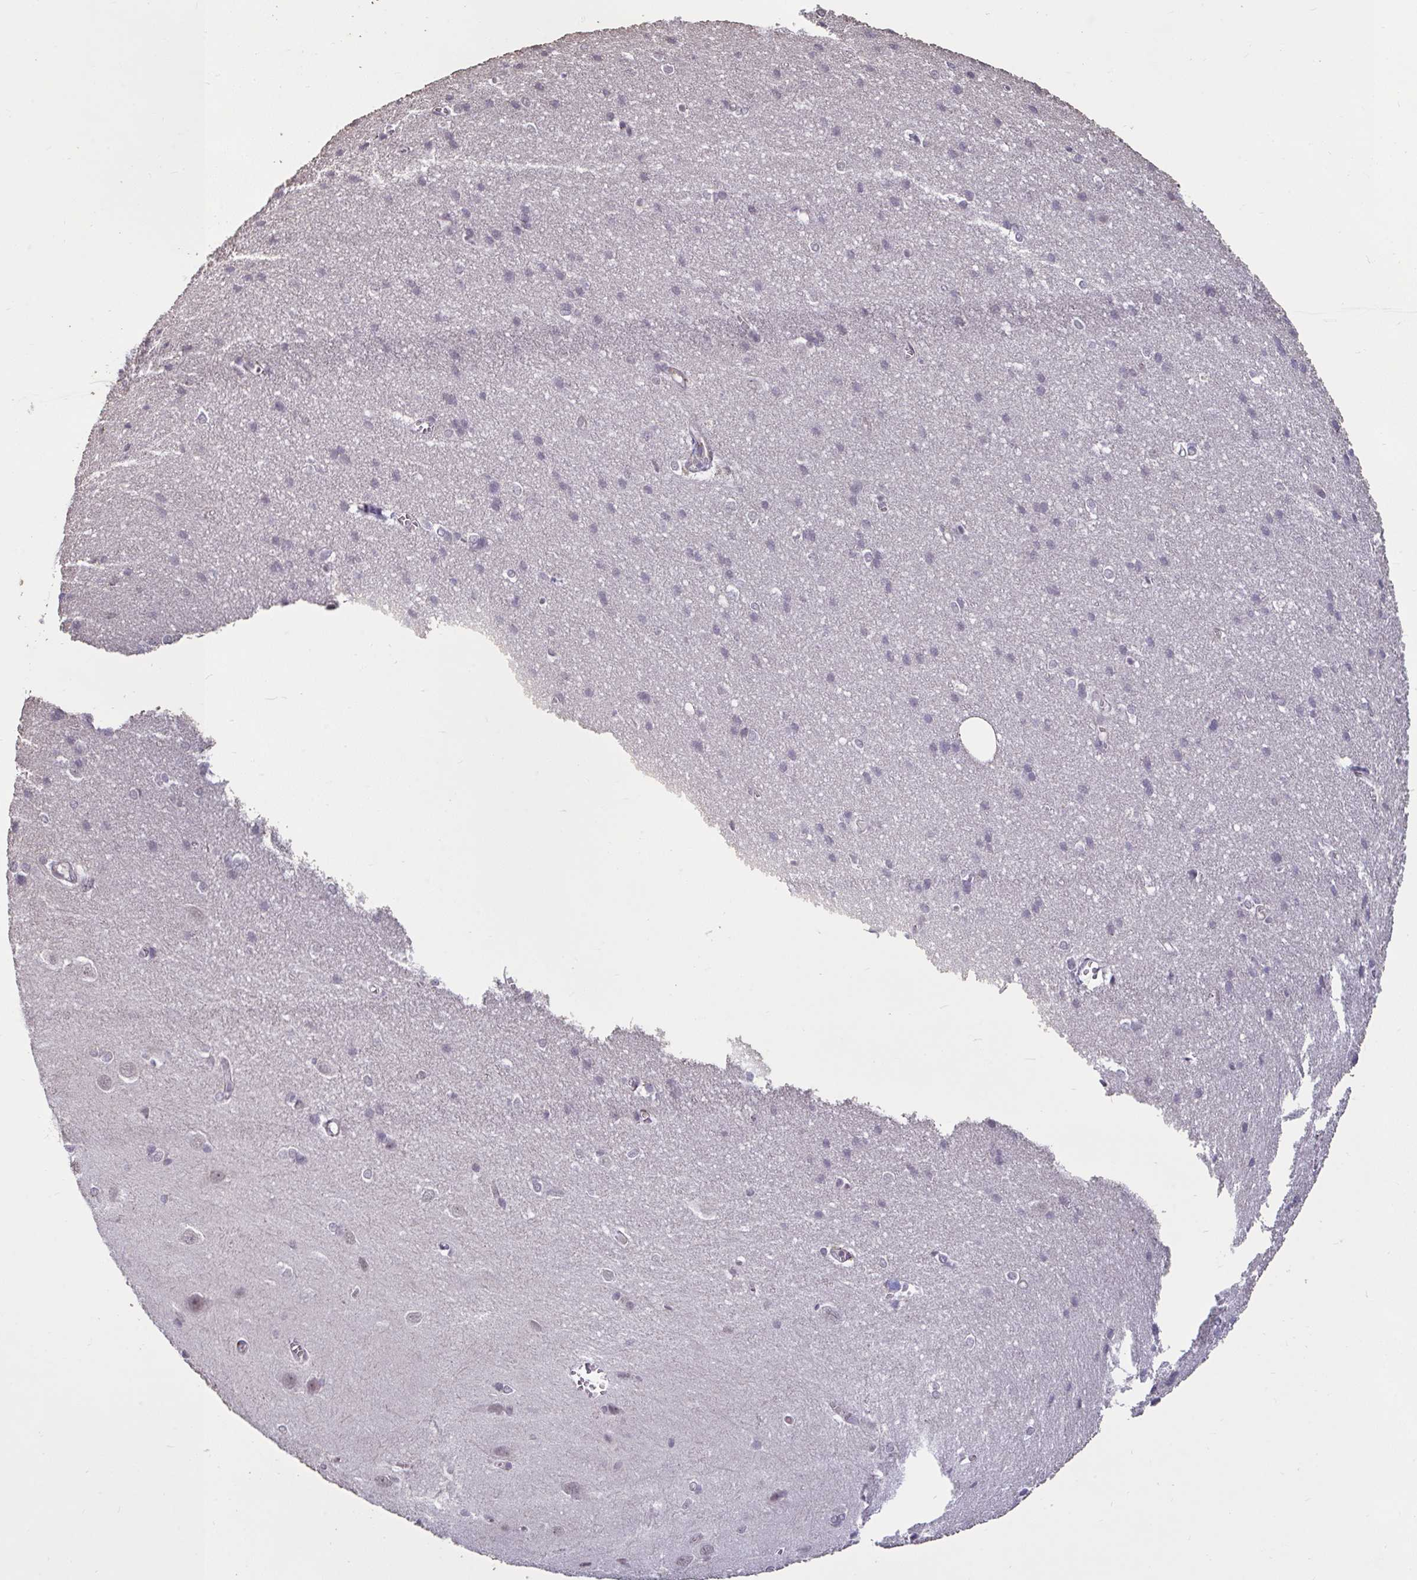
{"staining": {"intensity": "negative", "quantity": "none", "location": "none"}, "tissue": "cerebral cortex", "cell_type": "Endothelial cells", "image_type": "normal", "snomed": [{"axis": "morphology", "description": "Normal tissue, NOS"}, {"axis": "topography", "description": "Cerebral cortex"}], "caption": "This image is of unremarkable cerebral cortex stained with immunohistochemistry to label a protein in brown with the nuclei are counter-stained blue. There is no positivity in endothelial cells.", "gene": "TBC1D4", "patient": {"sex": "male", "age": 37}}